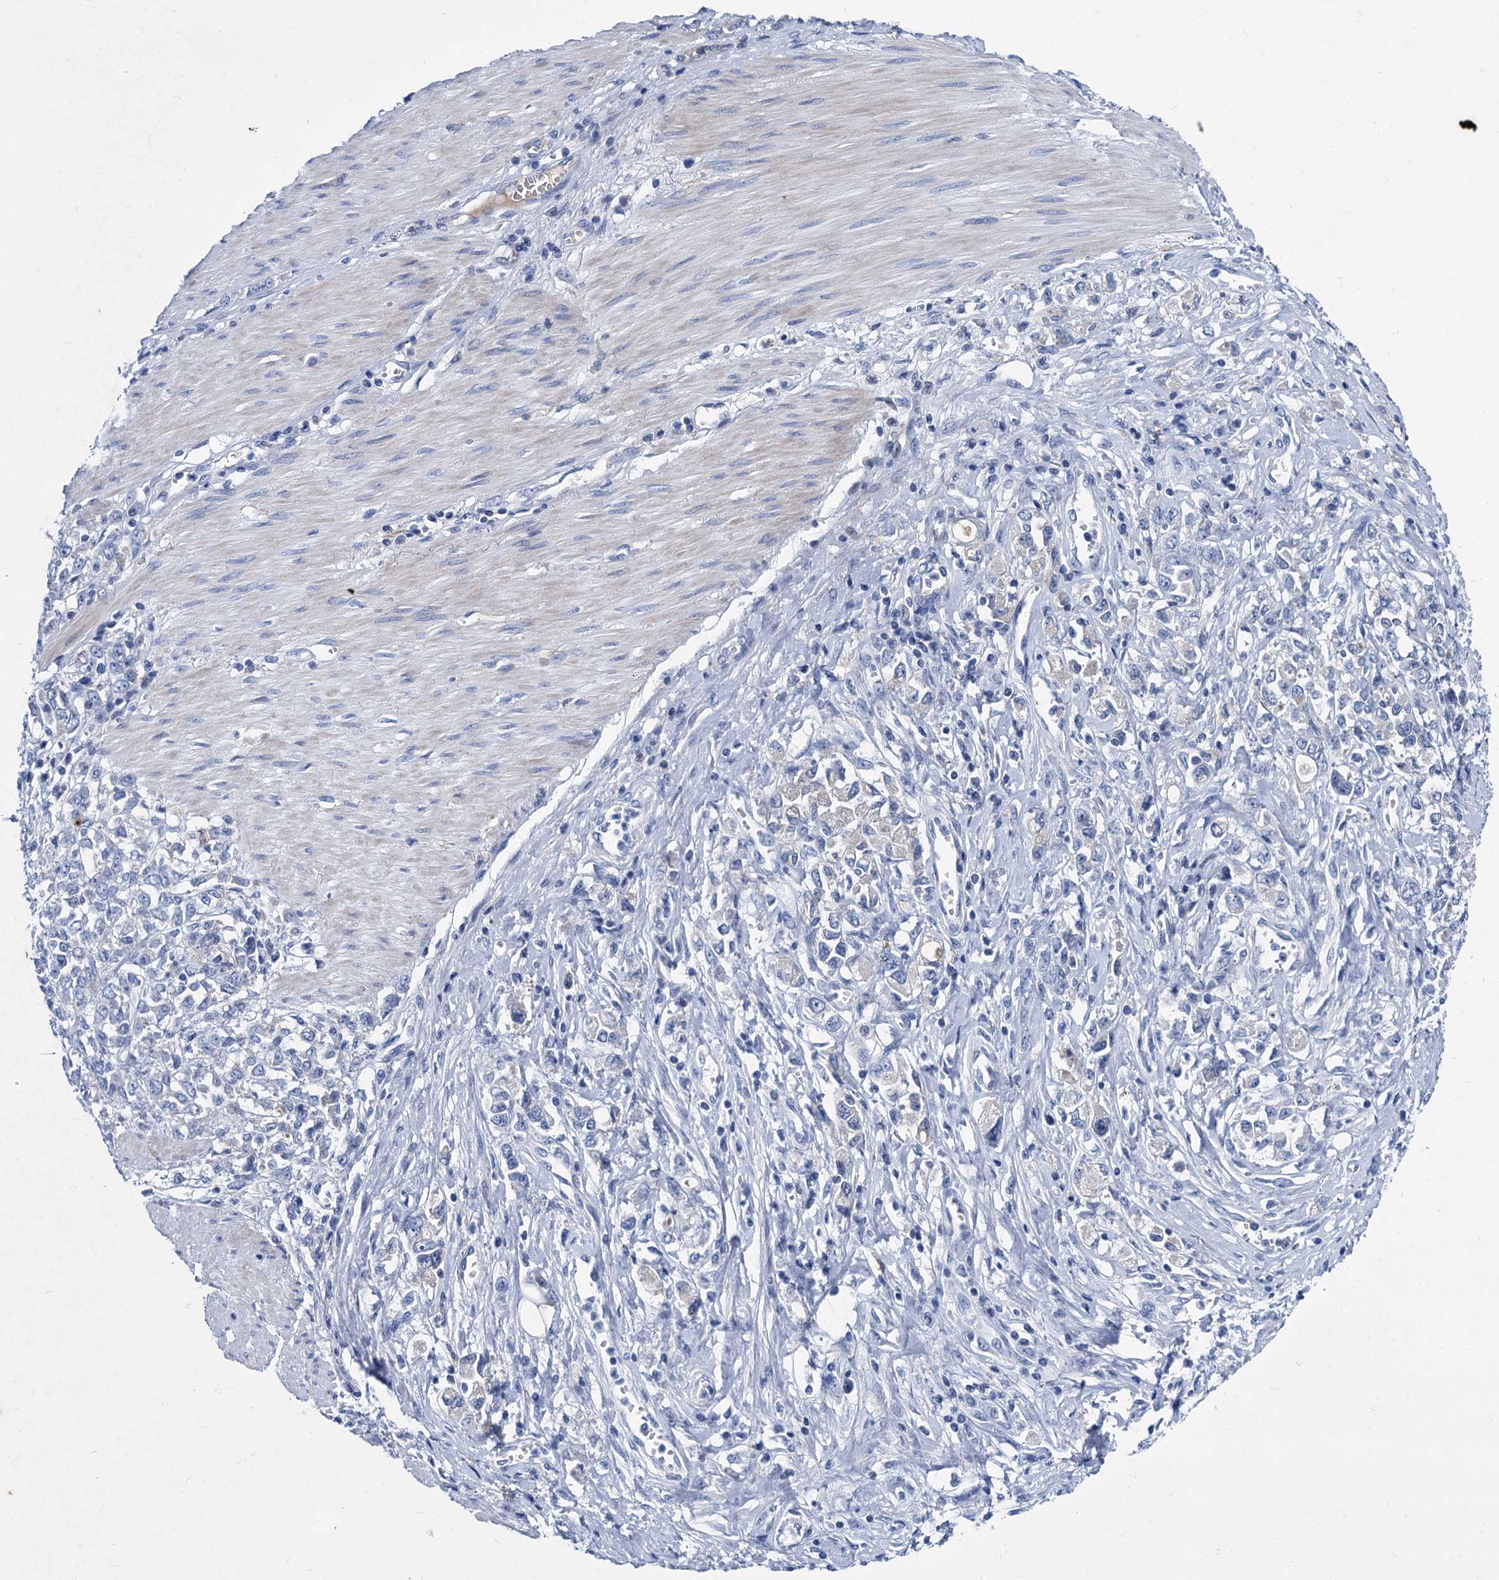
{"staining": {"intensity": "negative", "quantity": "none", "location": "none"}, "tissue": "stomach cancer", "cell_type": "Tumor cells", "image_type": "cancer", "snomed": [{"axis": "morphology", "description": "Adenocarcinoma, NOS"}, {"axis": "topography", "description": "Stomach"}], "caption": "A photomicrograph of adenocarcinoma (stomach) stained for a protein demonstrates no brown staining in tumor cells.", "gene": "TMEM72", "patient": {"sex": "female", "age": 76}}